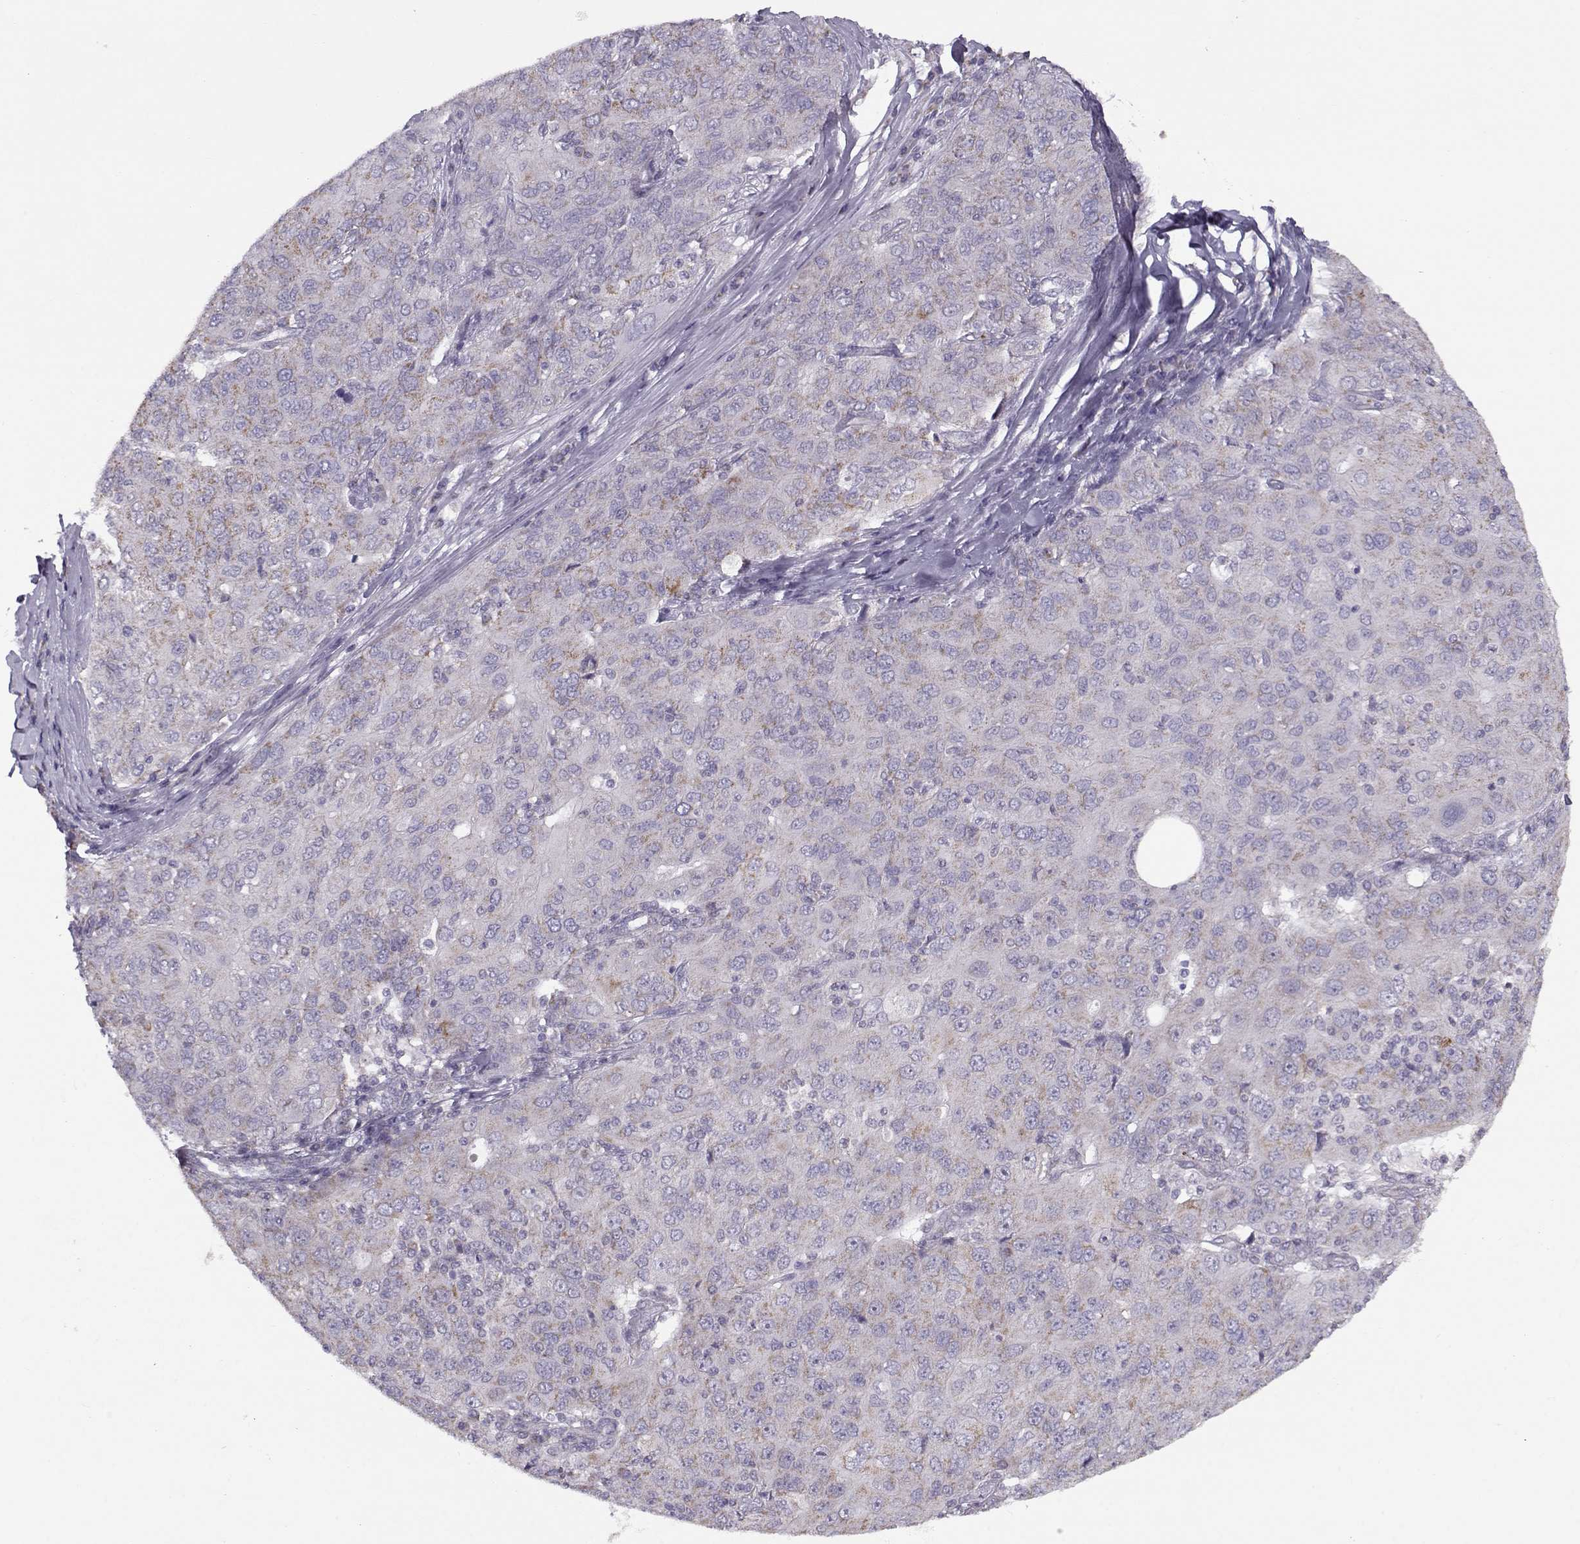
{"staining": {"intensity": "negative", "quantity": "none", "location": "none"}, "tissue": "ovarian cancer", "cell_type": "Tumor cells", "image_type": "cancer", "snomed": [{"axis": "morphology", "description": "Carcinoma, endometroid"}, {"axis": "topography", "description": "Ovary"}], "caption": "High power microscopy micrograph of an IHC image of ovarian endometroid carcinoma, revealing no significant staining in tumor cells. (Immunohistochemistry, brightfield microscopy, high magnification).", "gene": "KLF17", "patient": {"sex": "female", "age": 50}}